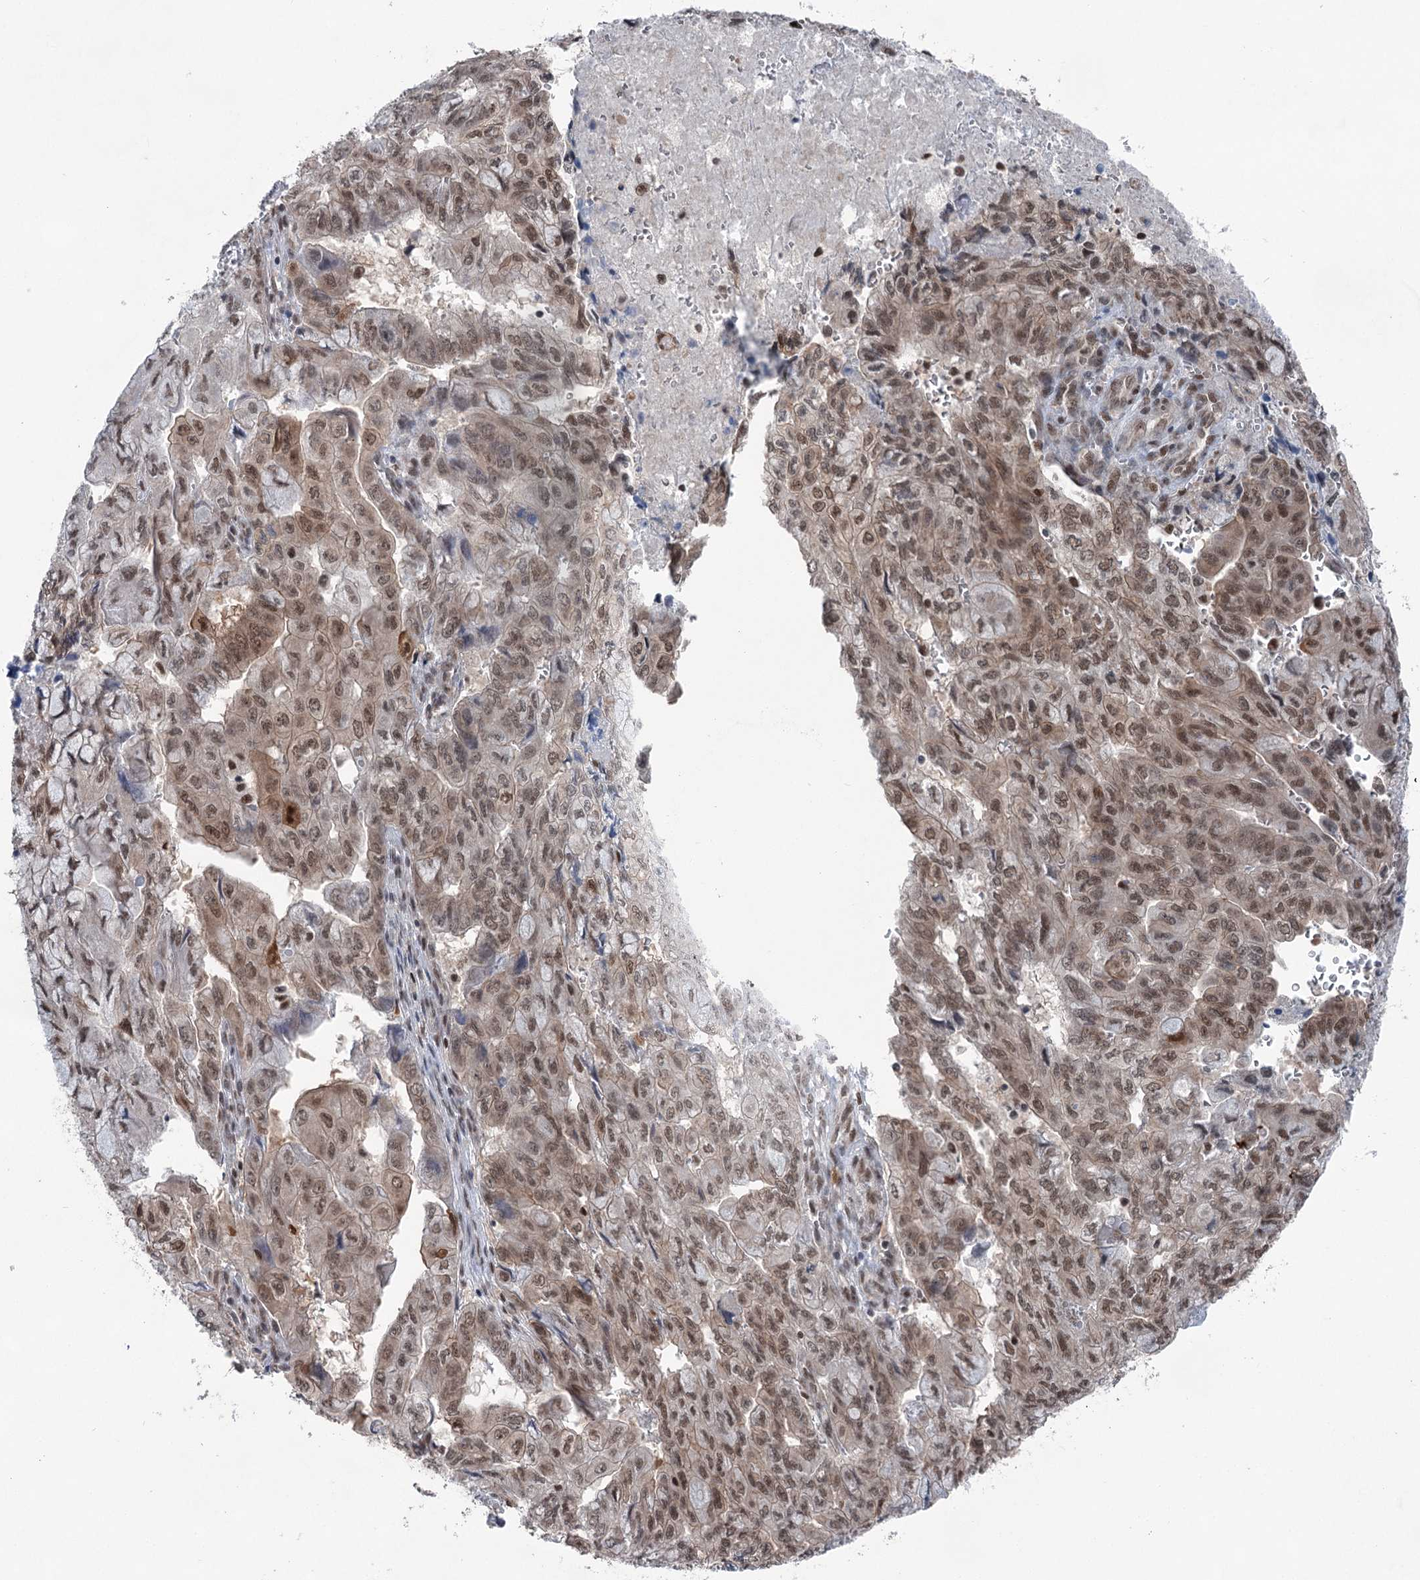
{"staining": {"intensity": "moderate", "quantity": ">75%", "location": "cytoplasmic/membranous,nuclear"}, "tissue": "pancreatic cancer", "cell_type": "Tumor cells", "image_type": "cancer", "snomed": [{"axis": "morphology", "description": "Adenocarcinoma, NOS"}, {"axis": "topography", "description": "Pancreas"}], "caption": "A high-resolution micrograph shows immunohistochemistry staining of adenocarcinoma (pancreatic), which shows moderate cytoplasmic/membranous and nuclear positivity in about >75% of tumor cells.", "gene": "ZCCHC8", "patient": {"sex": "male", "age": 51}}